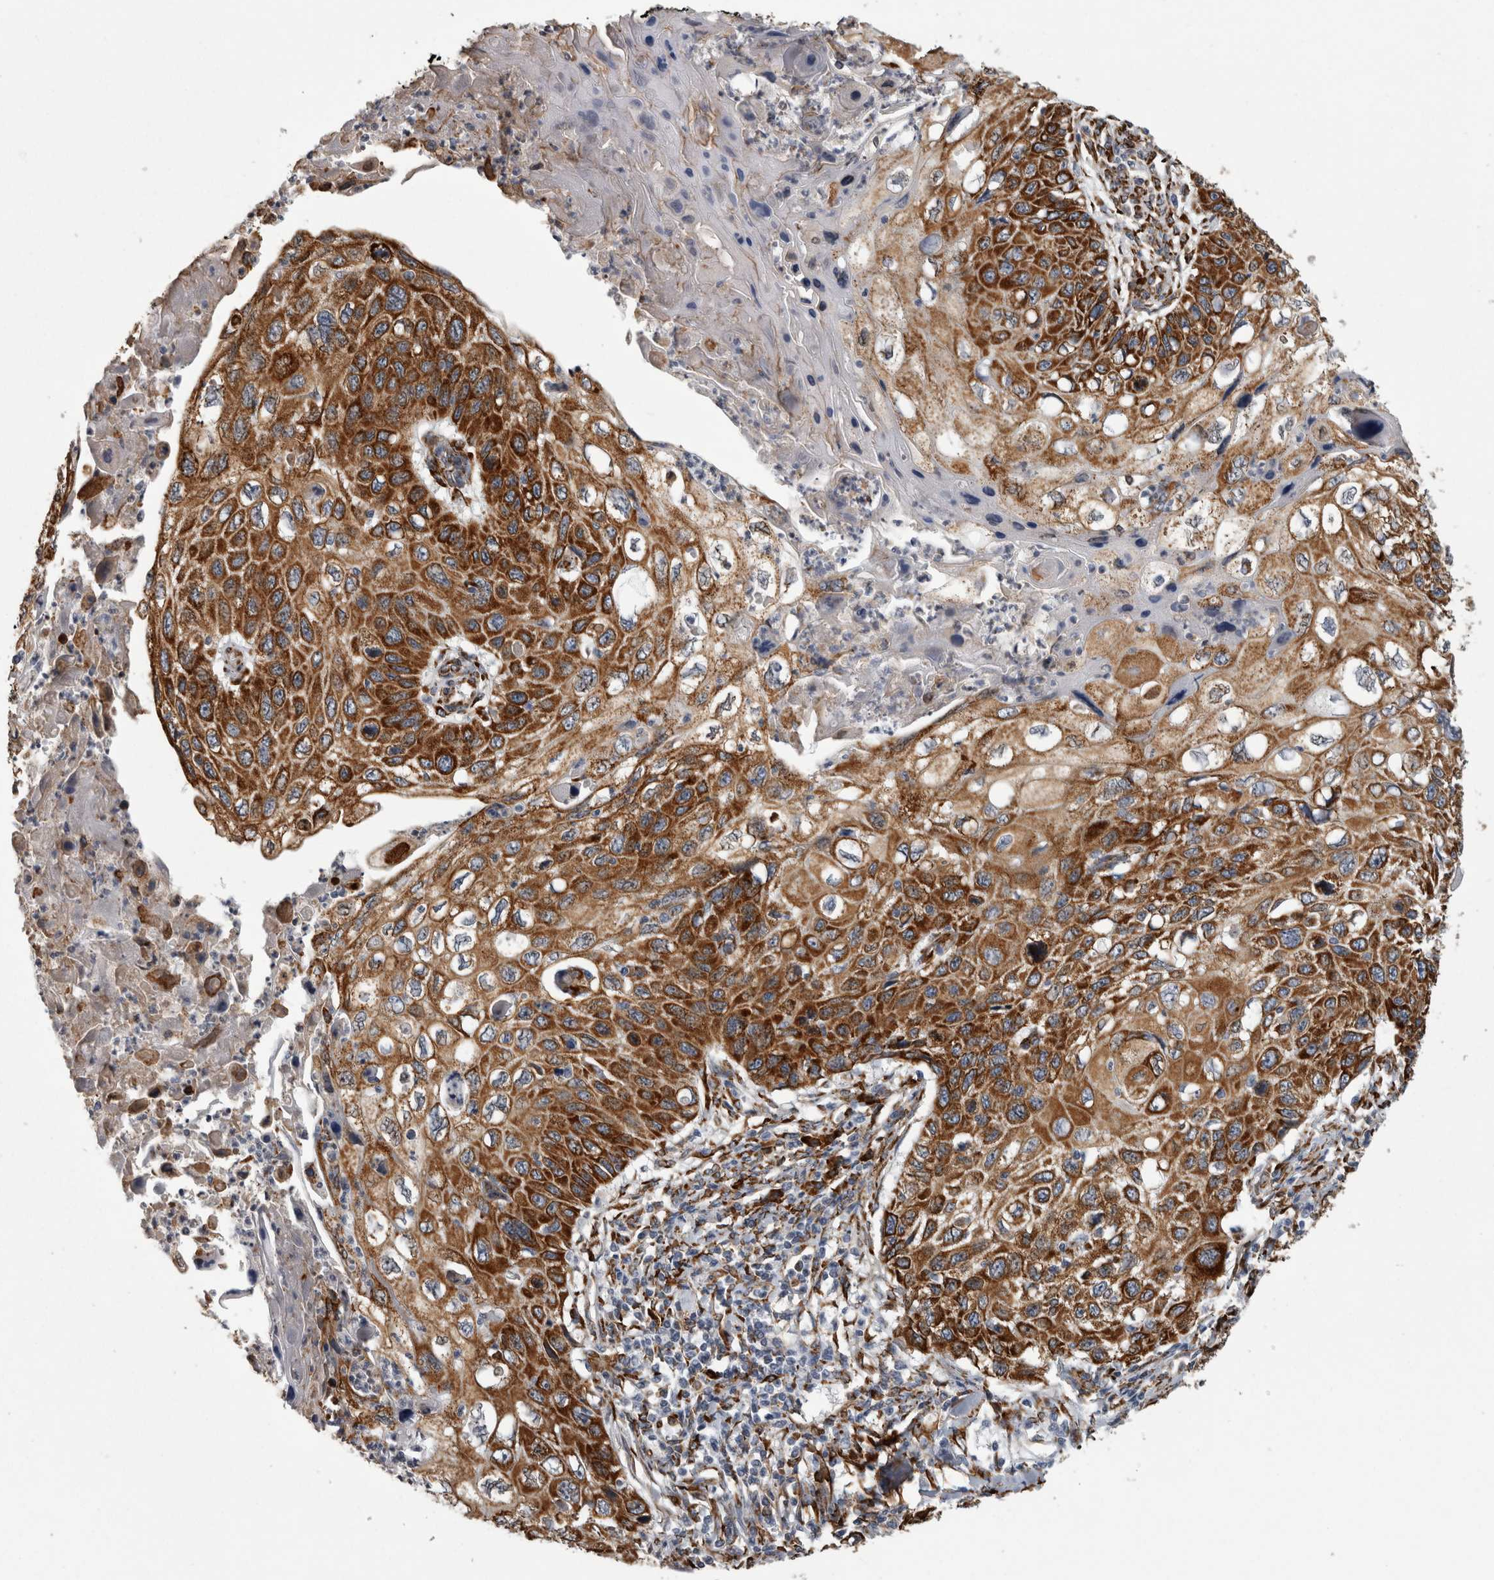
{"staining": {"intensity": "strong", "quantity": ">75%", "location": "cytoplasmic/membranous"}, "tissue": "cervical cancer", "cell_type": "Tumor cells", "image_type": "cancer", "snomed": [{"axis": "morphology", "description": "Squamous cell carcinoma, NOS"}, {"axis": "topography", "description": "Cervix"}], "caption": "Cervical cancer stained with DAB (3,3'-diaminobenzidine) immunohistochemistry (IHC) reveals high levels of strong cytoplasmic/membranous staining in about >75% of tumor cells. Nuclei are stained in blue.", "gene": "FHIP2B", "patient": {"sex": "female", "age": 70}}